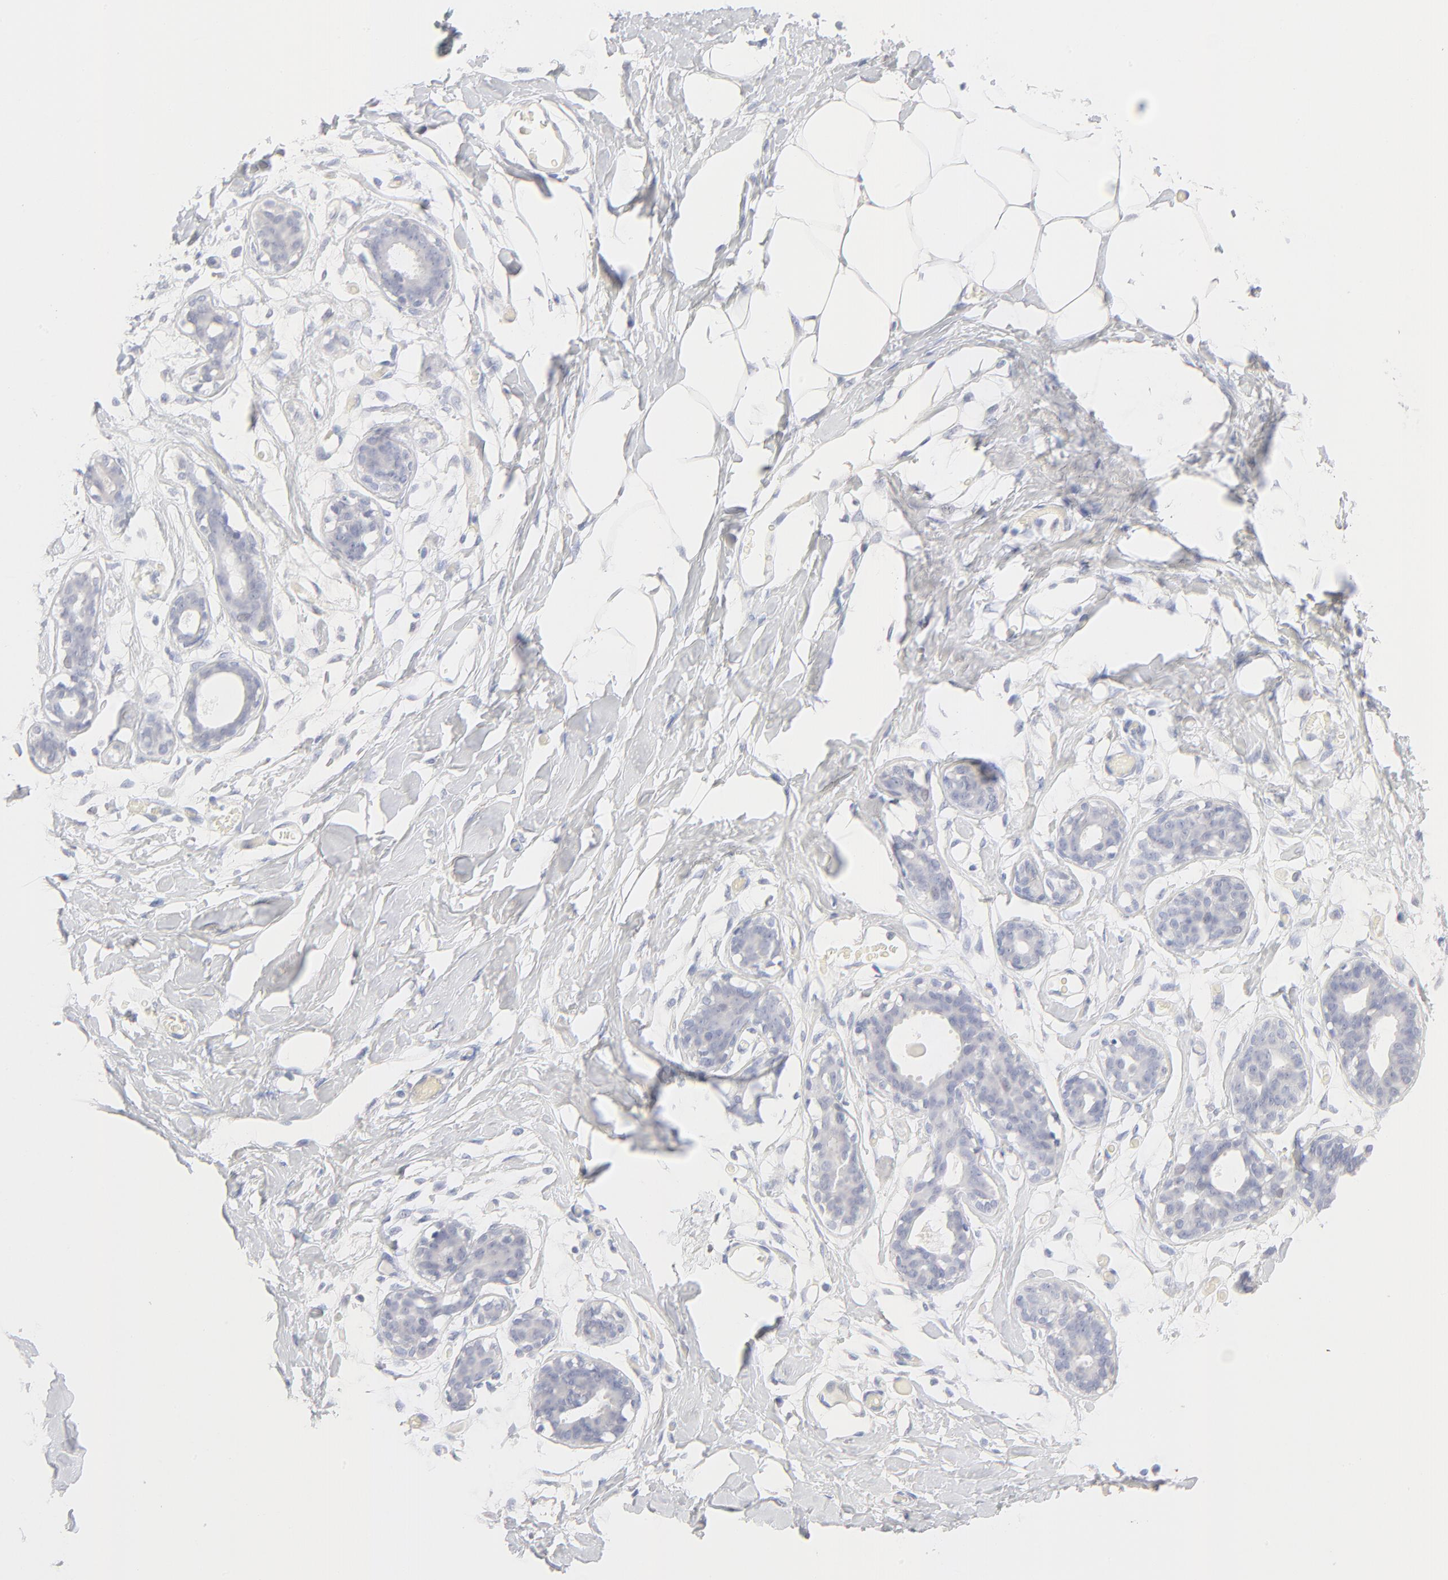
{"staining": {"intensity": "negative", "quantity": "none", "location": "none"}, "tissue": "breast", "cell_type": "Adipocytes", "image_type": "normal", "snomed": [{"axis": "morphology", "description": "Normal tissue, NOS"}, {"axis": "topography", "description": "Breast"}, {"axis": "topography", "description": "Adipose tissue"}], "caption": "High power microscopy image of an IHC photomicrograph of normal breast, revealing no significant expression in adipocytes. The staining was performed using DAB to visualize the protein expression in brown, while the nuclei were stained in blue with hematoxylin (Magnification: 20x).", "gene": "ONECUT1", "patient": {"sex": "female", "age": 25}}